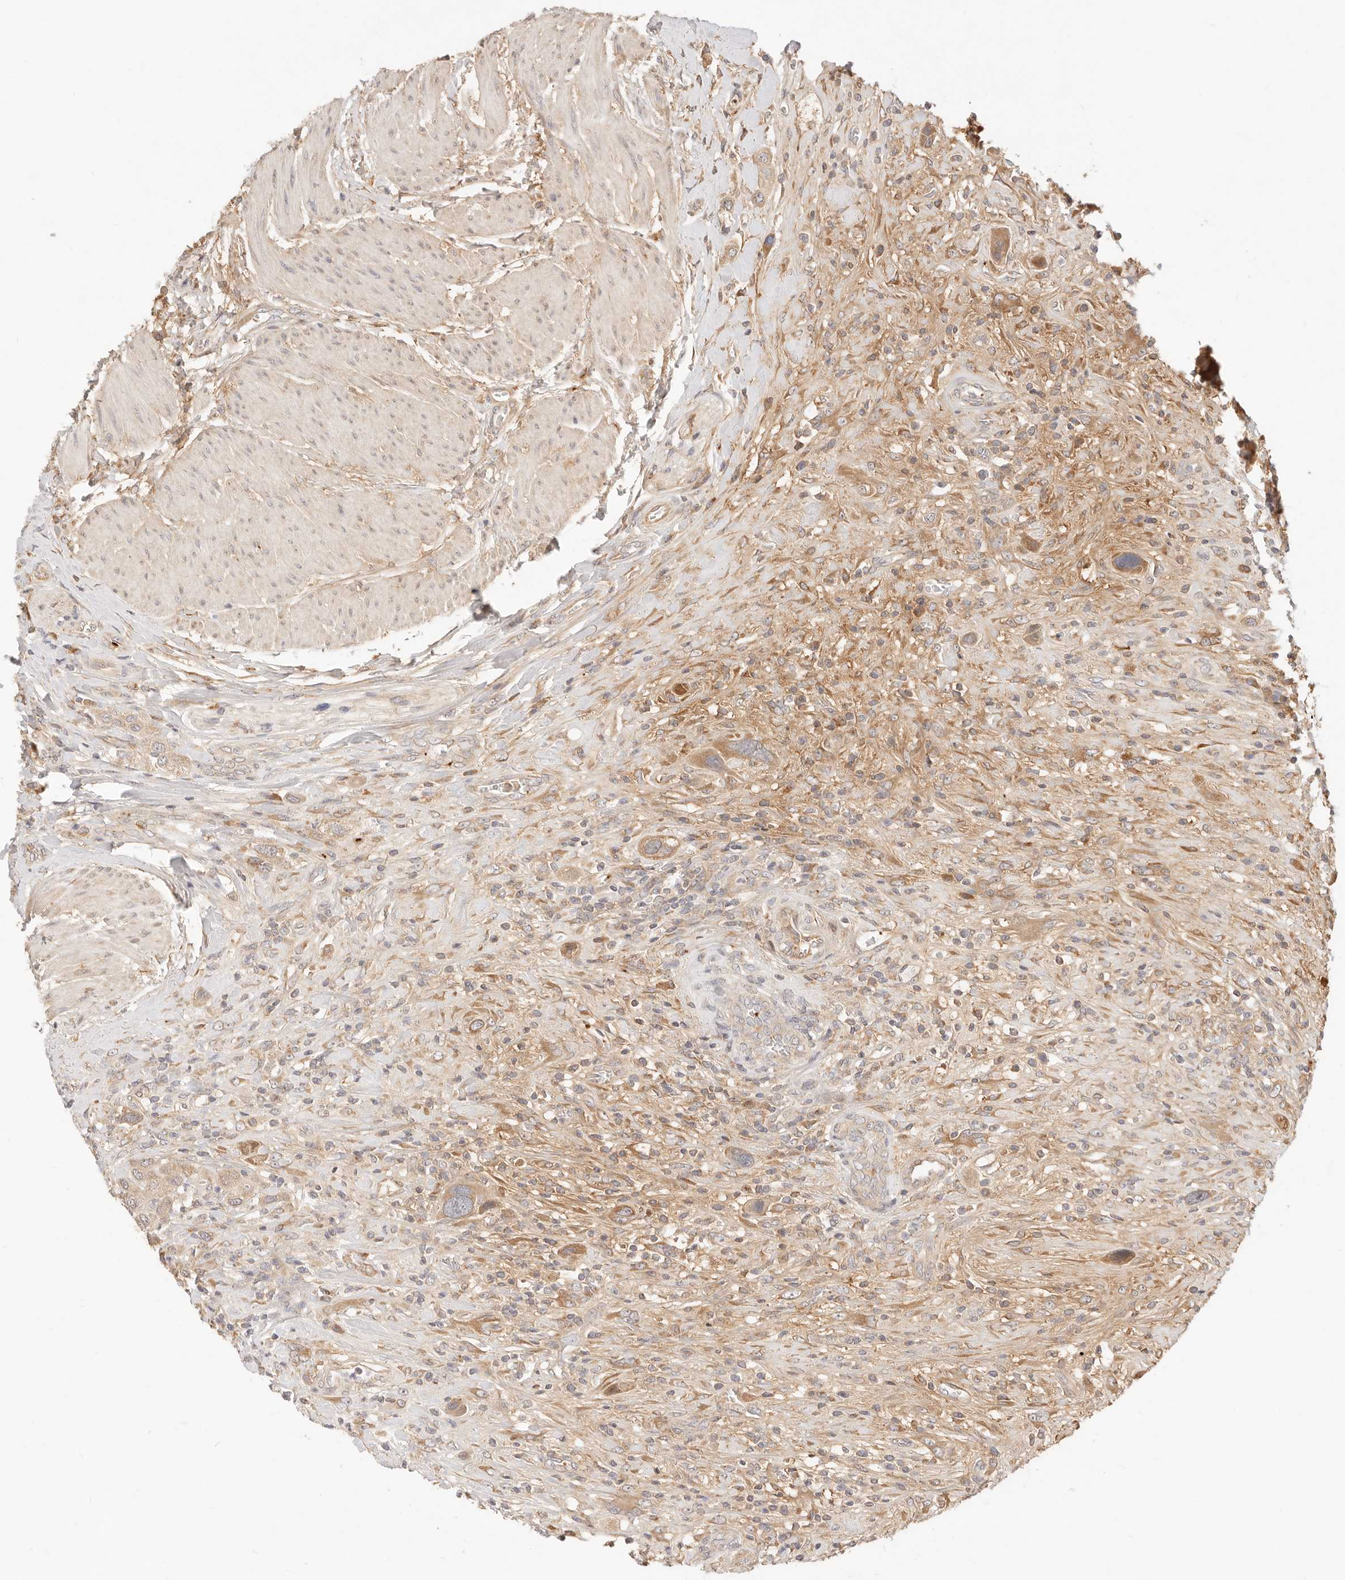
{"staining": {"intensity": "moderate", "quantity": ">75%", "location": "cytoplasmic/membranous"}, "tissue": "urothelial cancer", "cell_type": "Tumor cells", "image_type": "cancer", "snomed": [{"axis": "morphology", "description": "Urothelial carcinoma, High grade"}, {"axis": "topography", "description": "Urinary bladder"}], "caption": "Immunohistochemical staining of urothelial cancer exhibits medium levels of moderate cytoplasmic/membranous staining in about >75% of tumor cells.", "gene": "UBXN10", "patient": {"sex": "male", "age": 50}}